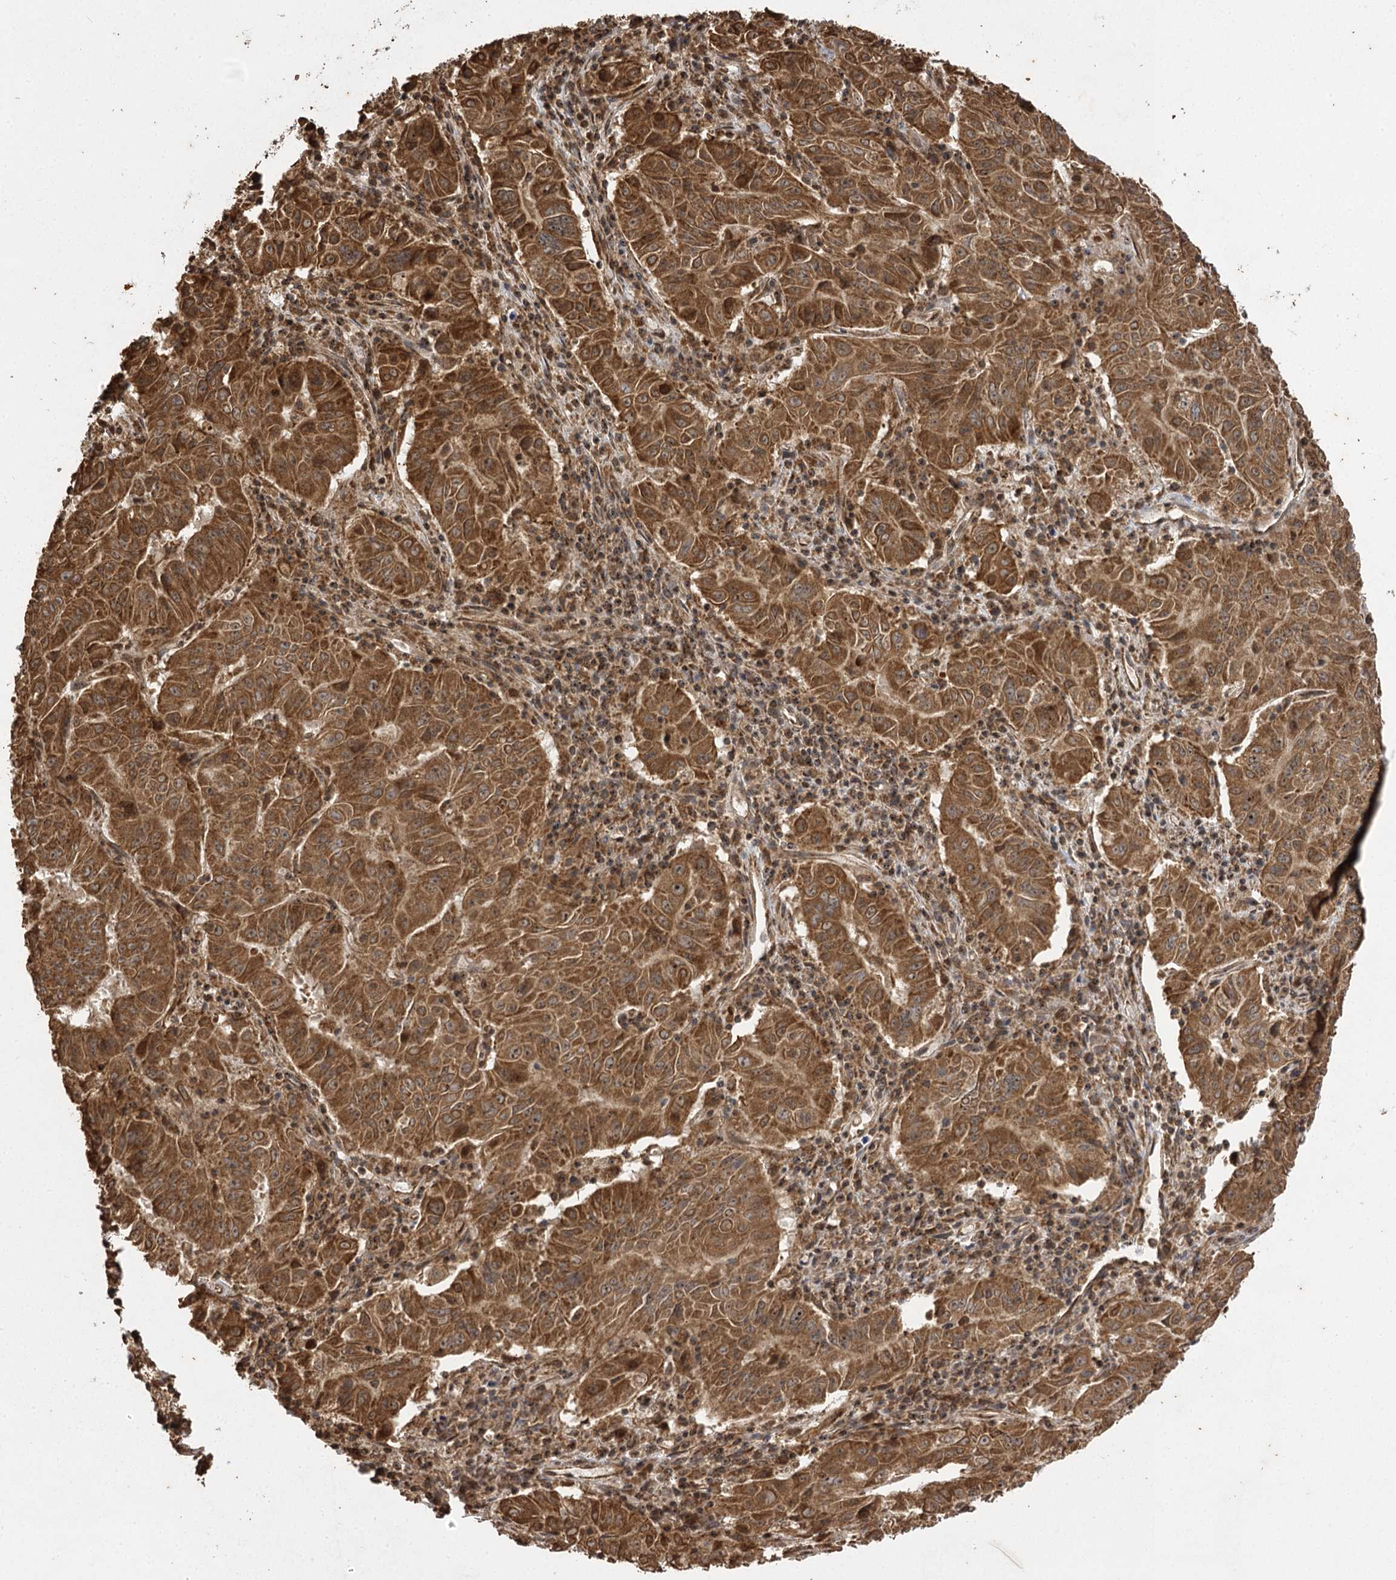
{"staining": {"intensity": "moderate", "quantity": ">75%", "location": "cytoplasmic/membranous,nuclear"}, "tissue": "pancreatic cancer", "cell_type": "Tumor cells", "image_type": "cancer", "snomed": [{"axis": "morphology", "description": "Adenocarcinoma, NOS"}, {"axis": "topography", "description": "Pancreas"}], "caption": "Protein analysis of pancreatic cancer (adenocarcinoma) tissue exhibits moderate cytoplasmic/membranous and nuclear positivity in about >75% of tumor cells.", "gene": "IL11RA", "patient": {"sex": "male", "age": 63}}